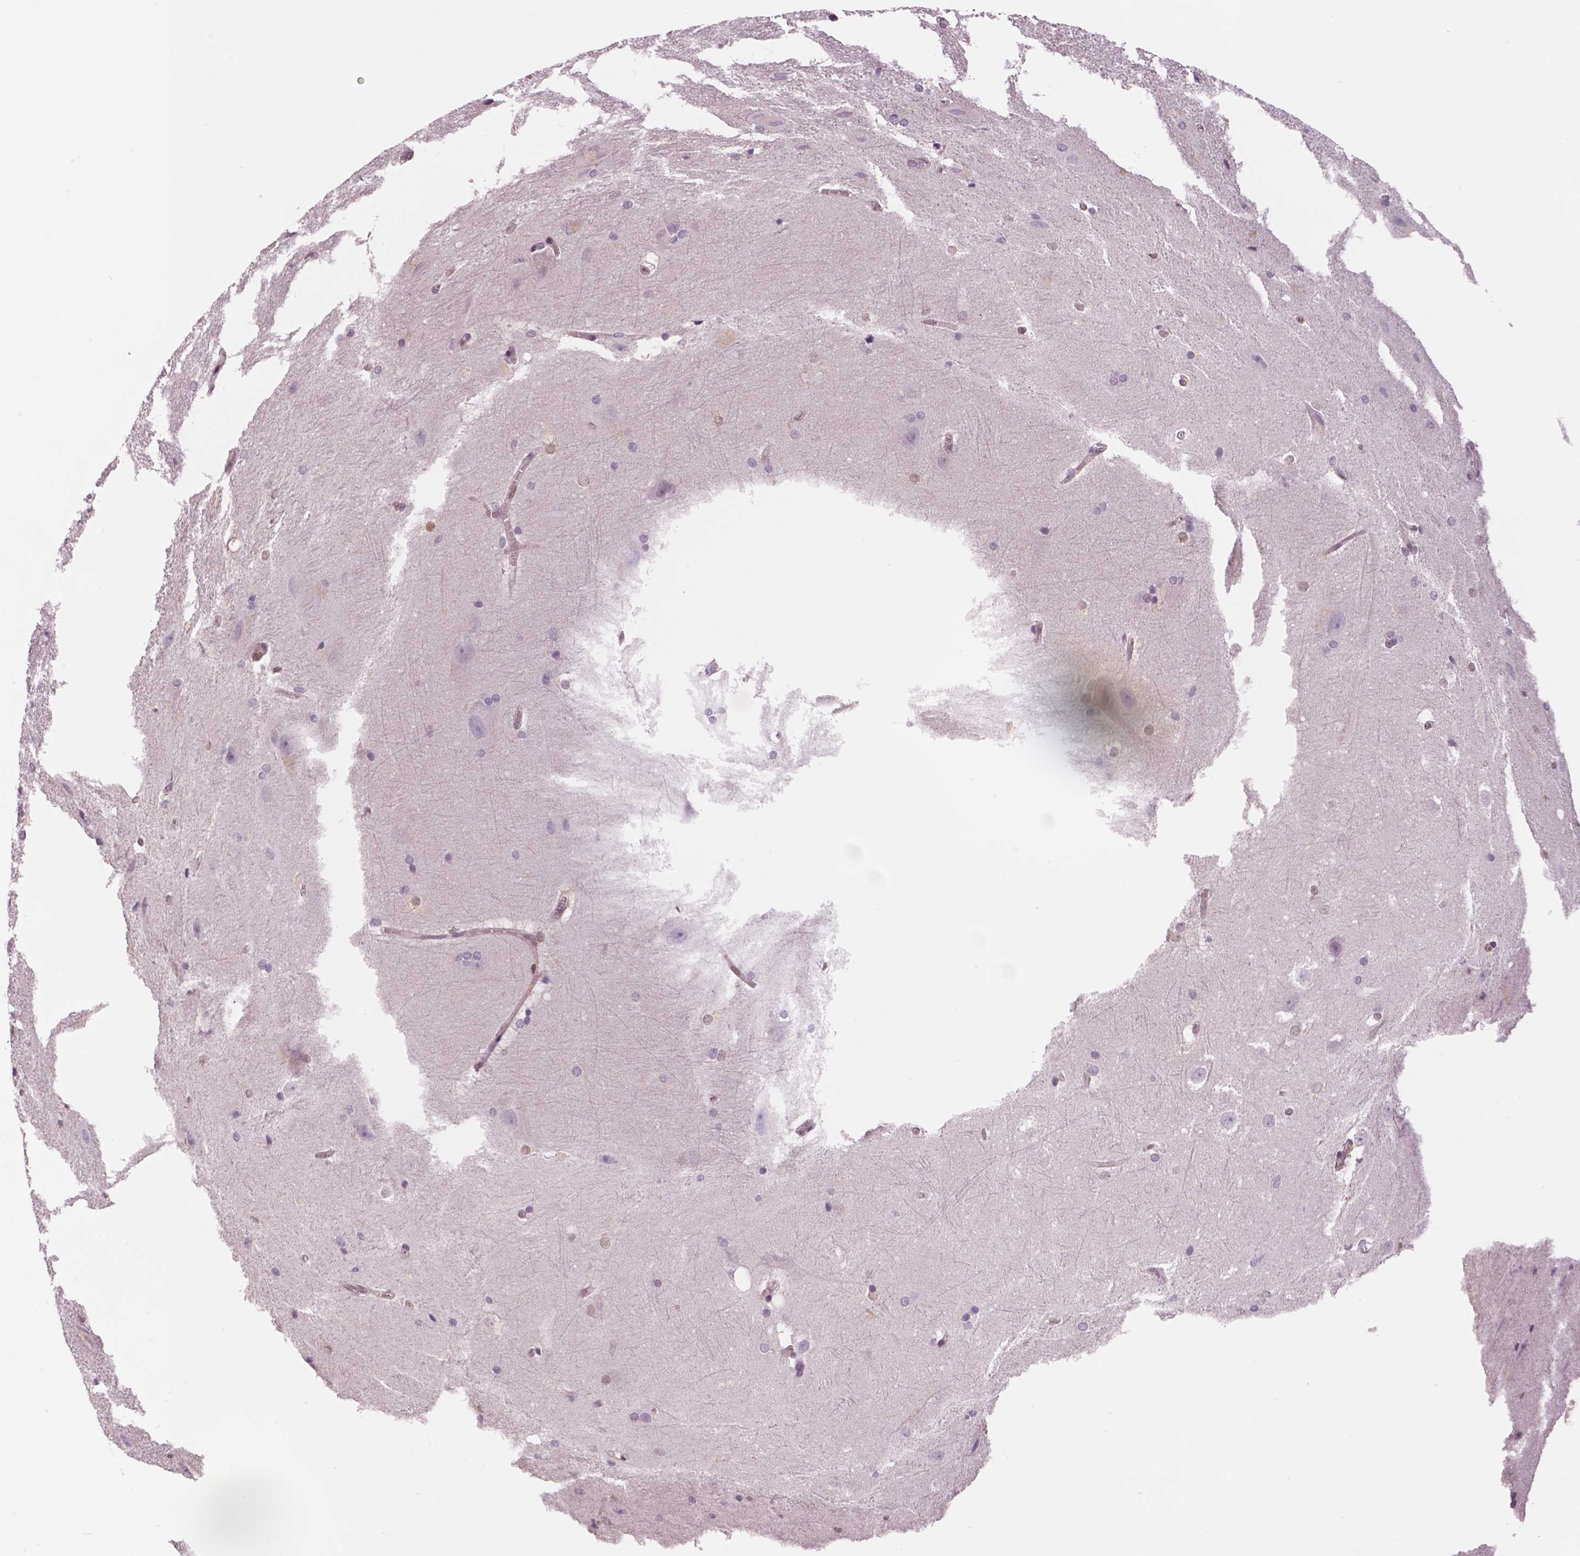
{"staining": {"intensity": "negative", "quantity": "none", "location": "none"}, "tissue": "hippocampus", "cell_type": "Glial cells", "image_type": "normal", "snomed": [{"axis": "morphology", "description": "Normal tissue, NOS"}, {"axis": "topography", "description": "Cerebral cortex"}, {"axis": "topography", "description": "Hippocampus"}], "caption": "Immunohistochemistry (IHC) micrograph of normal human hippocampus stained for a protein (brown), which shows no staining in glial cells. The staining was performed using DAB to visualize the protein expression in brown, while the nuclei were stained in blue with hematoxylin (Magnification: 20x).", "gene": "STAT3", "patient": {"sex": "female", "age": 19}}